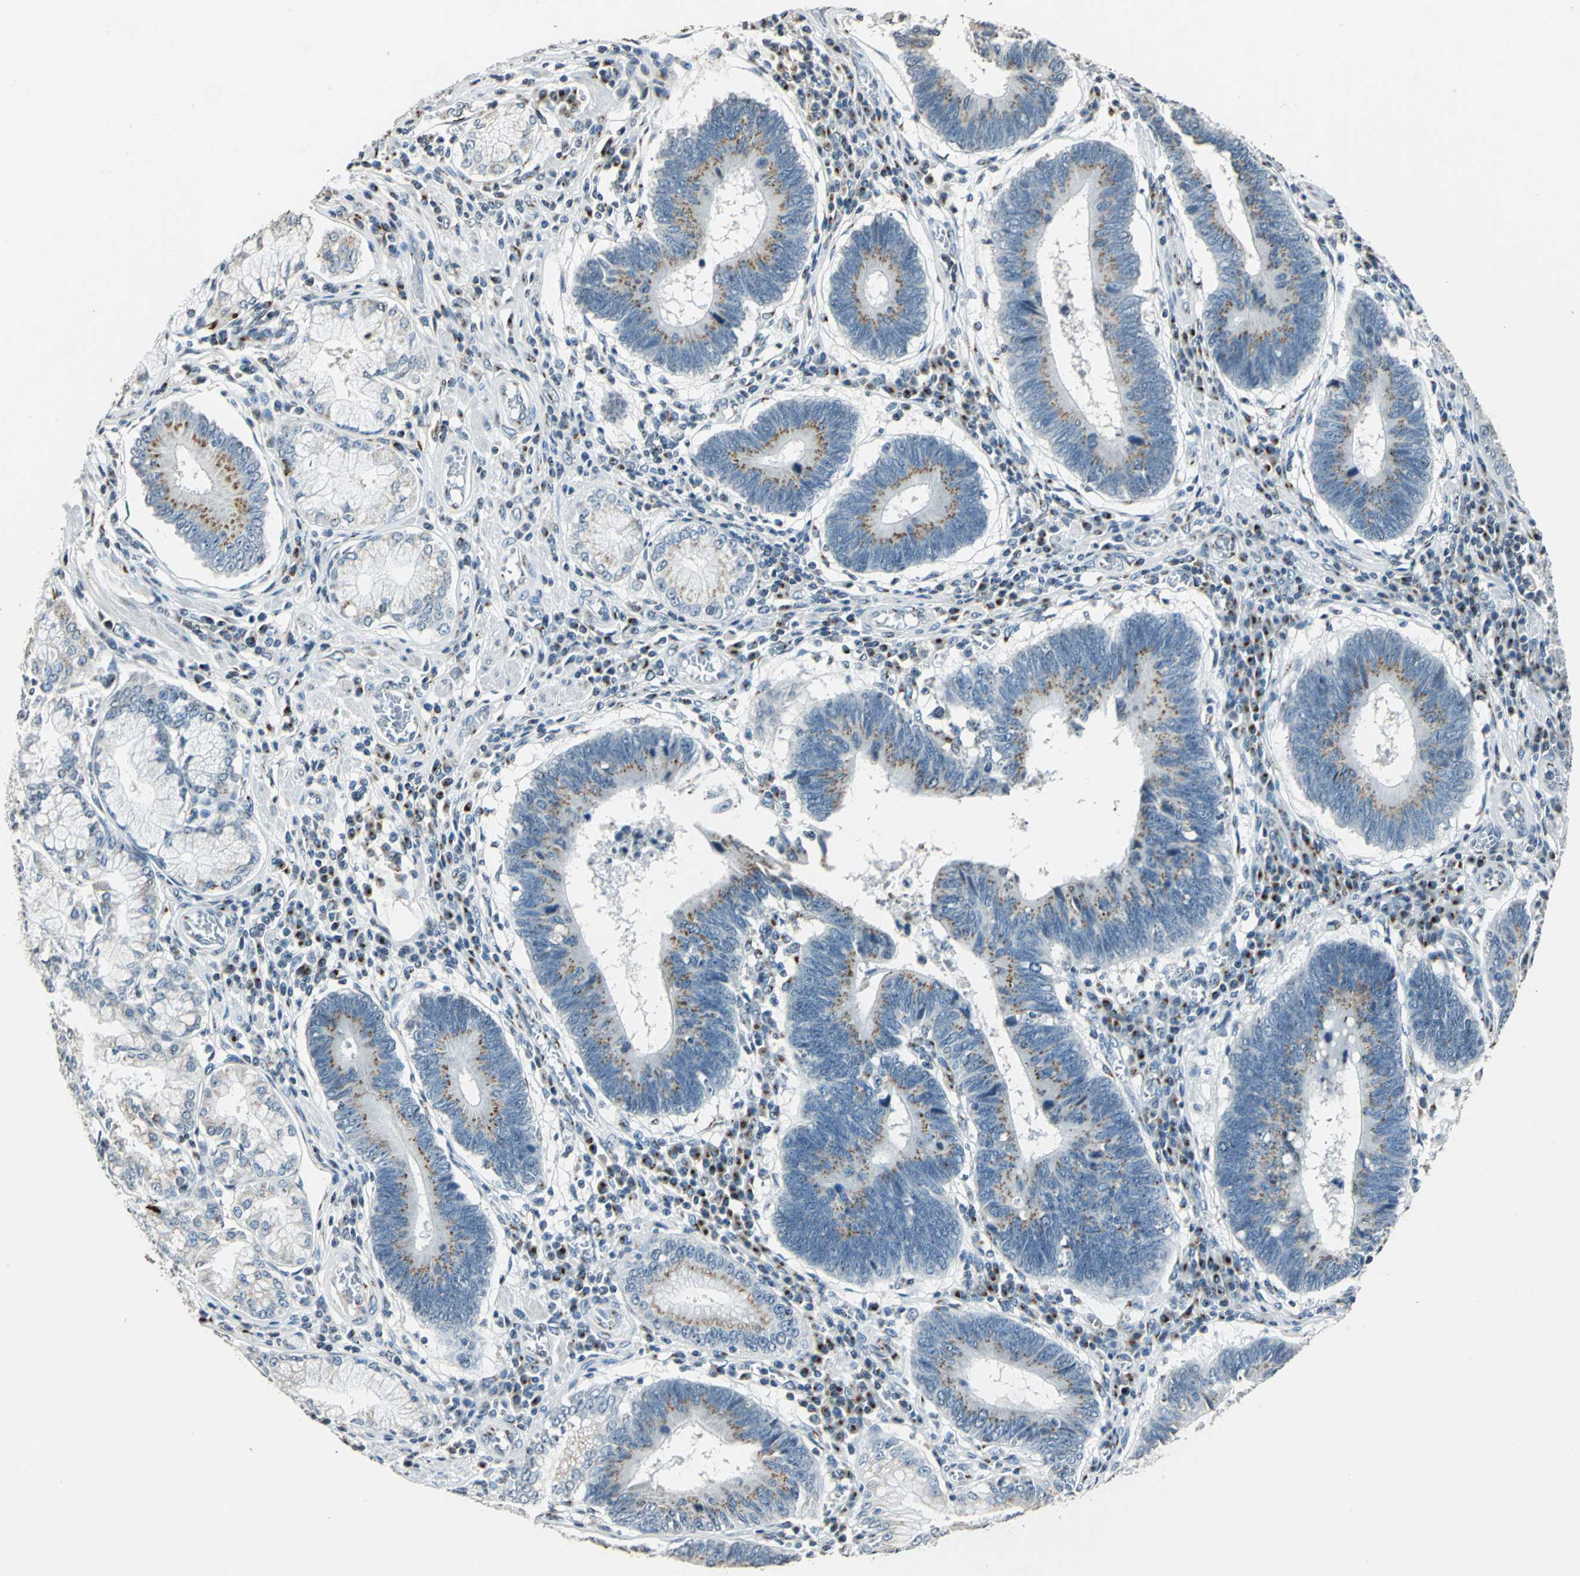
{"staining": {"intensity": "weak", "quantity": "25%-75%", "location": "cytoplasmic/membranous"}, "tissue": "stomach cancer", "cell_type": "Tumor cells", "image_type": "cancer", "snomed": [{"axis": "morphology", "description": "Adenocarcinoma, NOS"}, {"axis": "topography", "description": "Stomach"}], "caption": "Human stomach cancer (adenocarcinoma) stained for a protein (brown) shows weak cytoplasmic/membranous positive staining in about 25%-75% of tumor cells.", "gene": "TMEM115", "patient": {"sex": "male", "age": 59}}